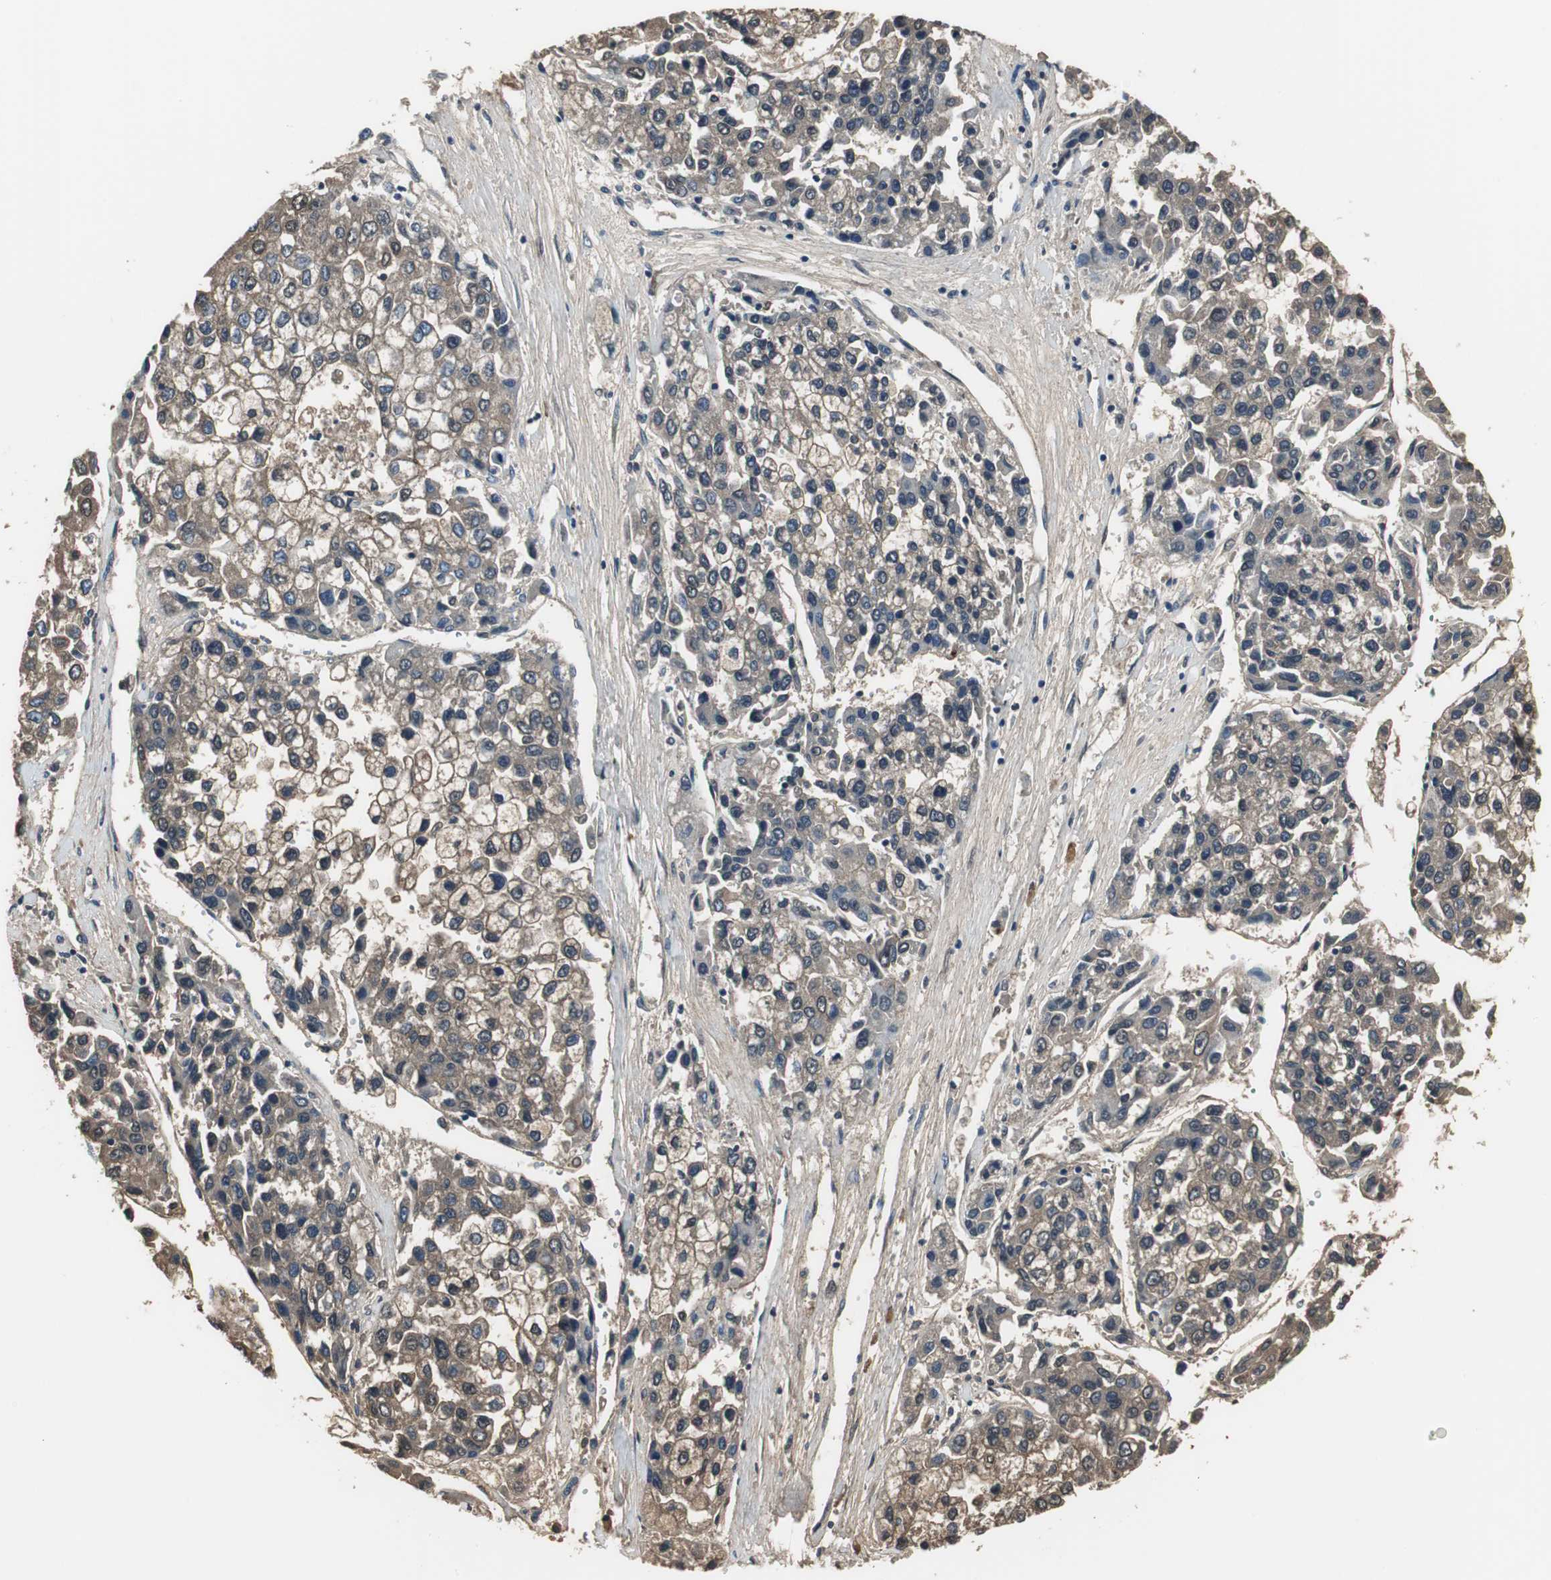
{"staining": {"intensity": "negative", "quantity": "none", "location": "none"}, "tissue": "liver cancer", "cell_type": "Tumor cells", "image_type": "cancer", "snomed": [{"axis": "morphology", "description": "Carcinoma, Hepatocellular, NOS"}, {"axis": "topography", "description": "Liver"}], "caption": "Immunohistochemistry (IHC) photomicrograph of hepatocellular carcinoma (liver) stained for a protein (brown), which shows no positivity in tumor cells. (DAB IHC visualized using brightfield microscopy, high magnification).", "gene": "IGHA1", "patient": {"sex": "female", "age": 66}}